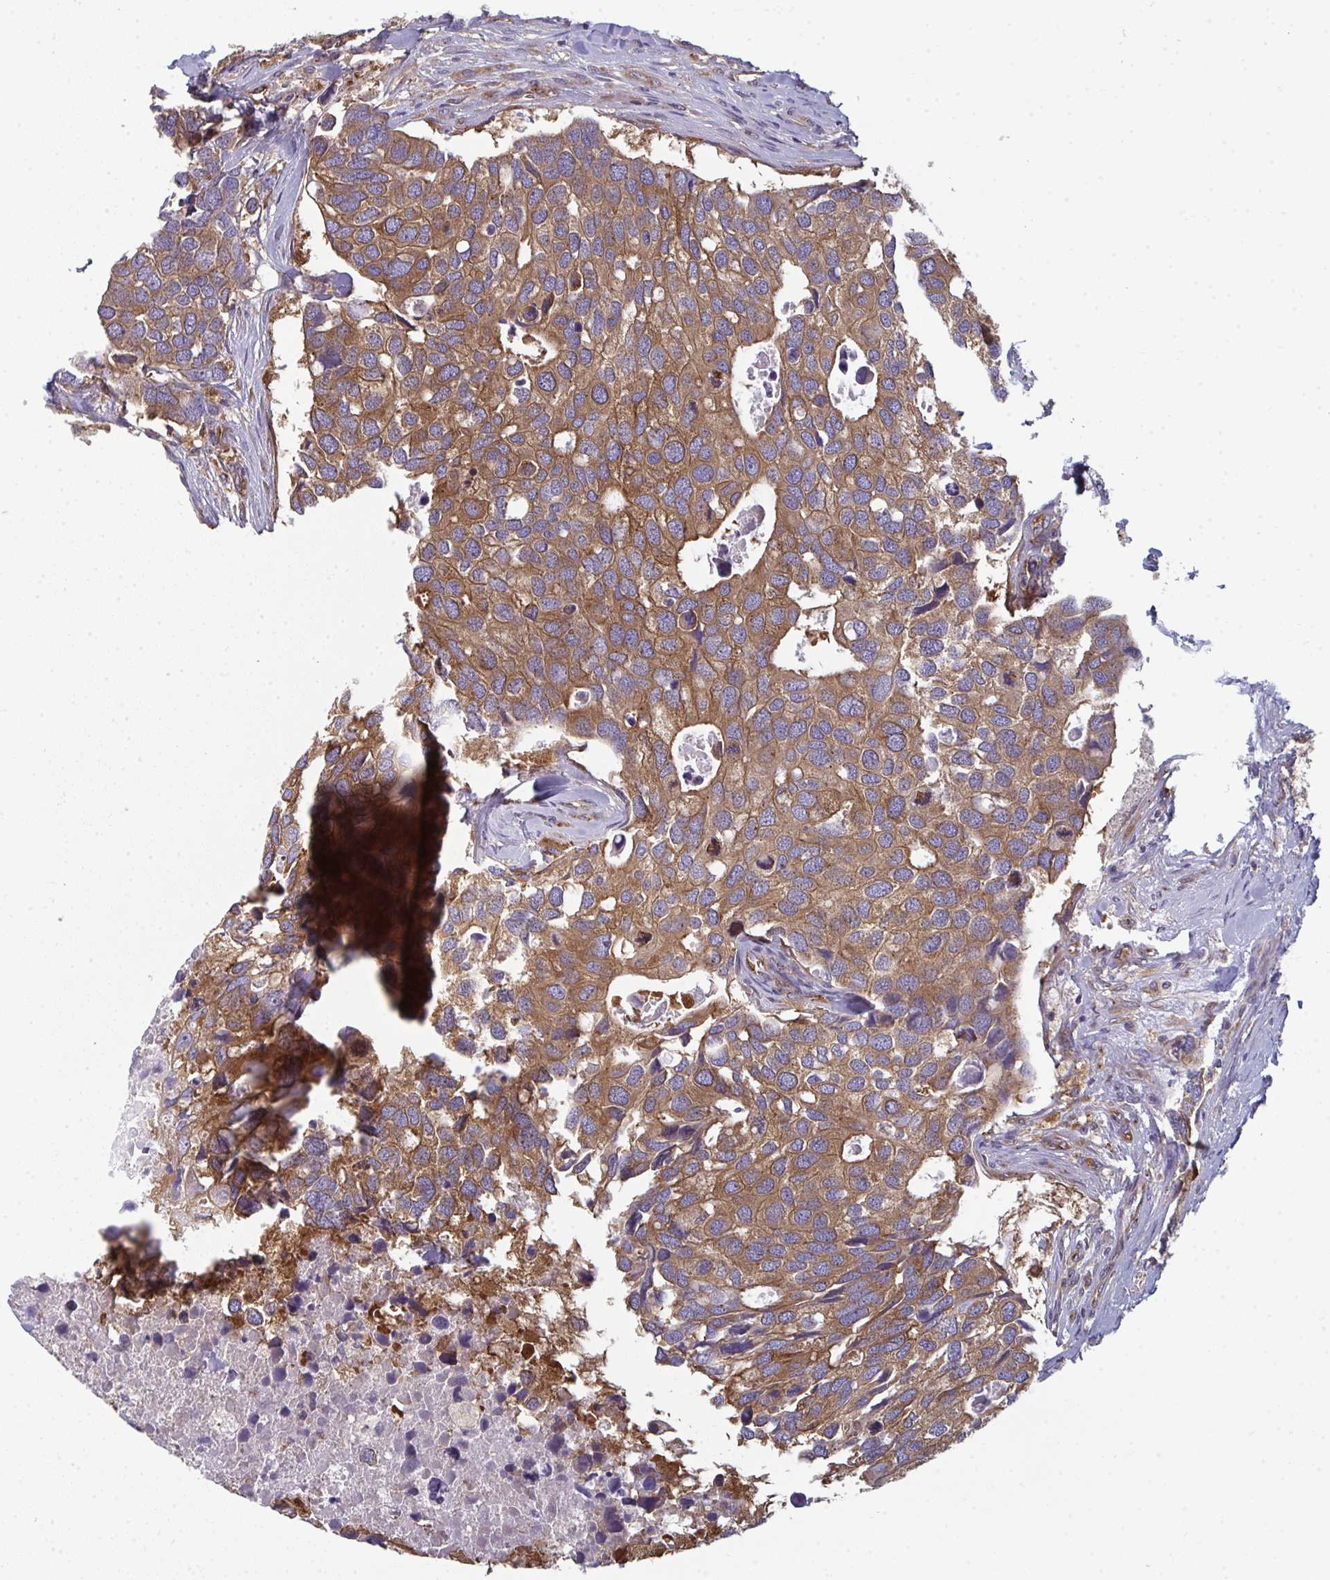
{"staining": {"intensity": "moderate", "quantity": ">75%", "location": "cytoplasmic/membranous"}, "tissue": "breast cancer", "cell_type": "Tumor cells", "image_type": "cancer", "snomed": [{"axis": "morphology", "description": "Duct carcinoma"}, {"axis": "topography", "description": "Breast"}], "caption": "Breast cancer (intraductal carcinoma) was stained to show a protein in brown. There is medium levels of moderate cytoplasmic/membranous expression in approximately >75% of tumor cells.", "gene": "DYNC1I2", "patient": {"sex": "female", "age": 83}}